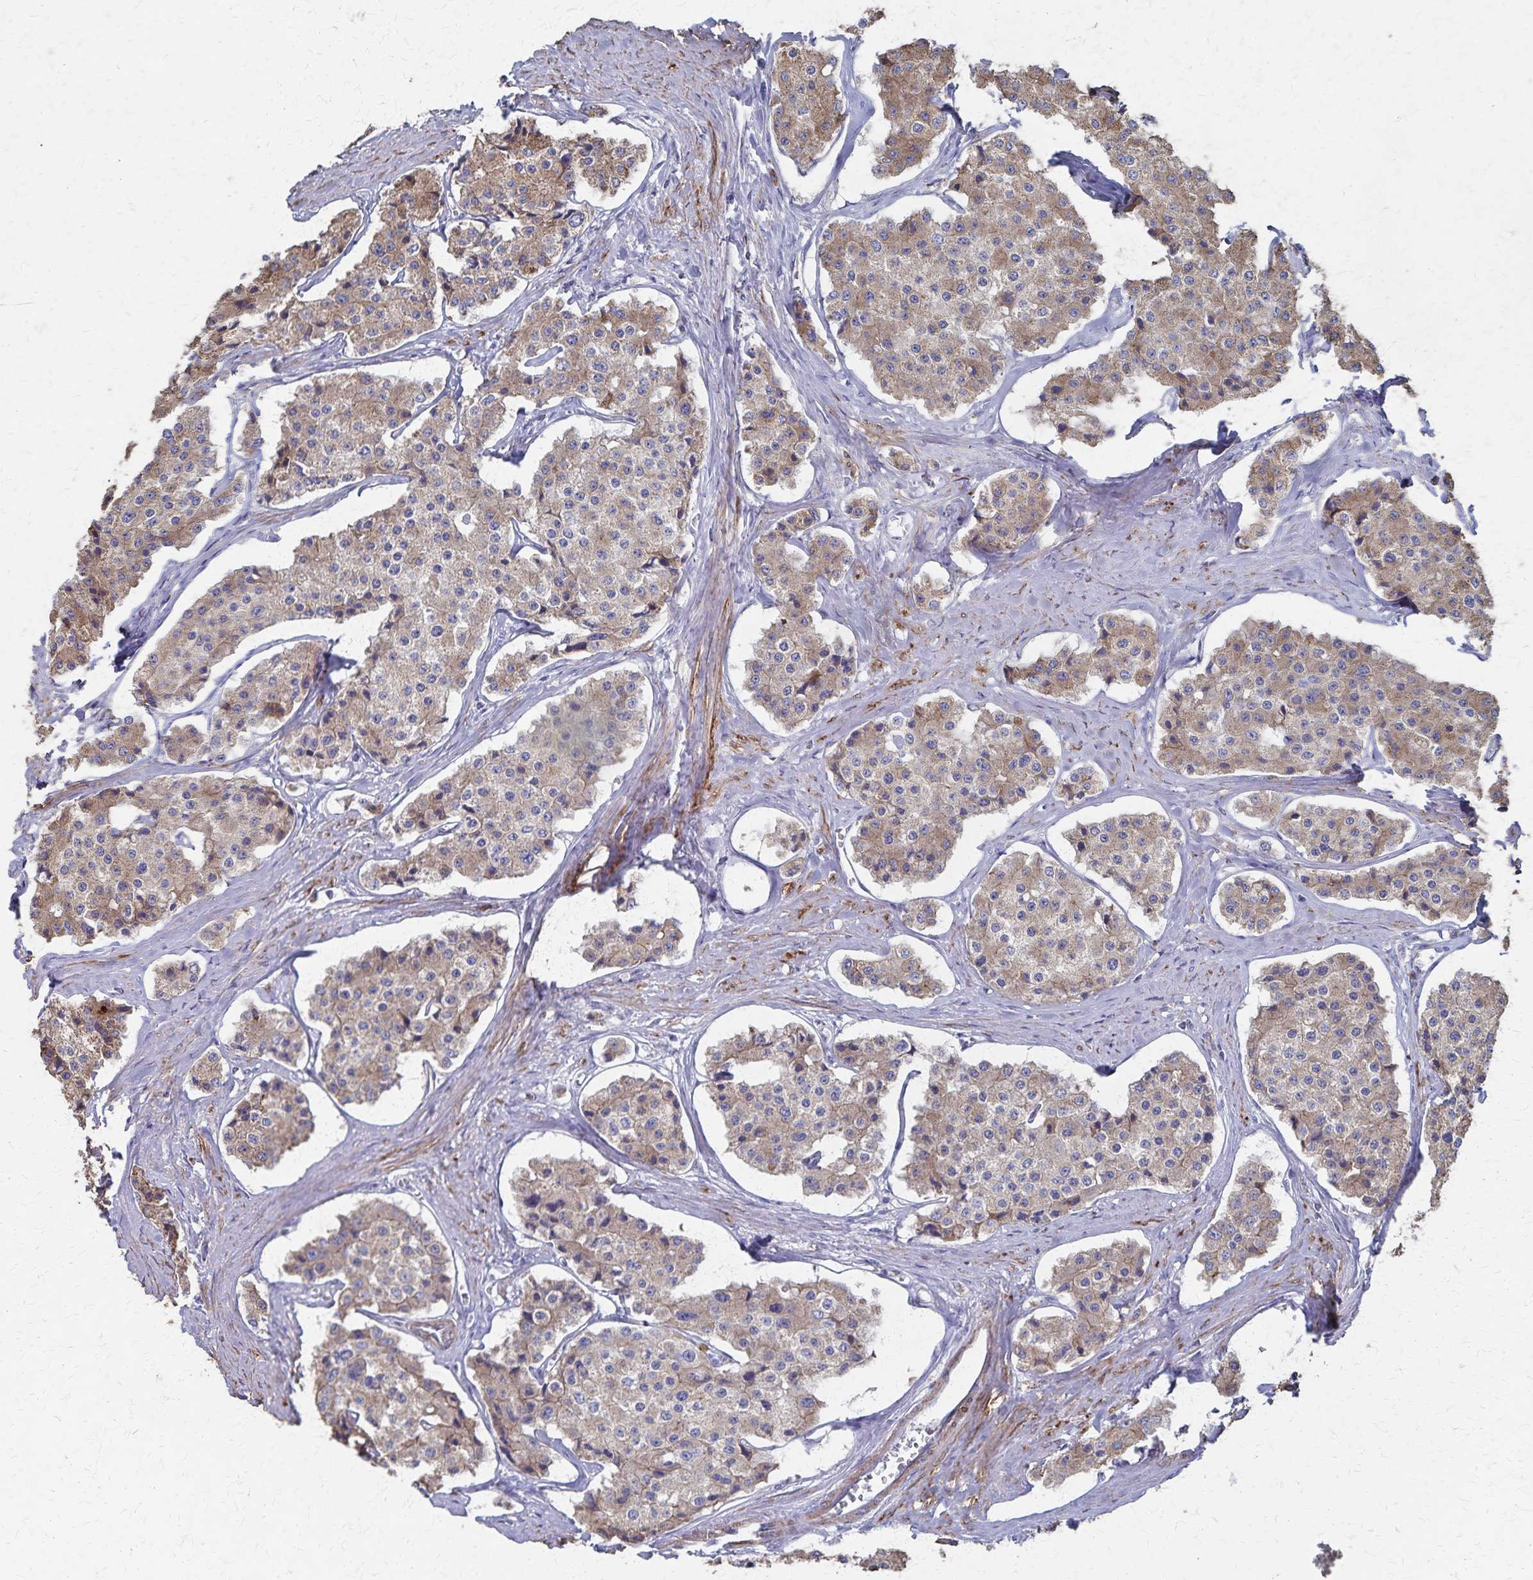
{"staining": {"intensity": "moderate", "quantity": ">75%", "location": "cytoplasmic/membranous"}, "tissue": "carcinoid", "cell_type": "Tumor cells", "image_type": "cancer", "snomed": [{"axis": "morphology", "description": "Carcinoid, malignant, NOS"}, {"axis": "topography", "description": "Small intestine"}], "caption": "Tumor cells demonstrate medium levels of moderate cytoplasmic/membranous expression in approximately >75% of cells in human carcinoid (malignant).", "gene": "PGAP2", "patient": {"sex": "female", "age": 65}}